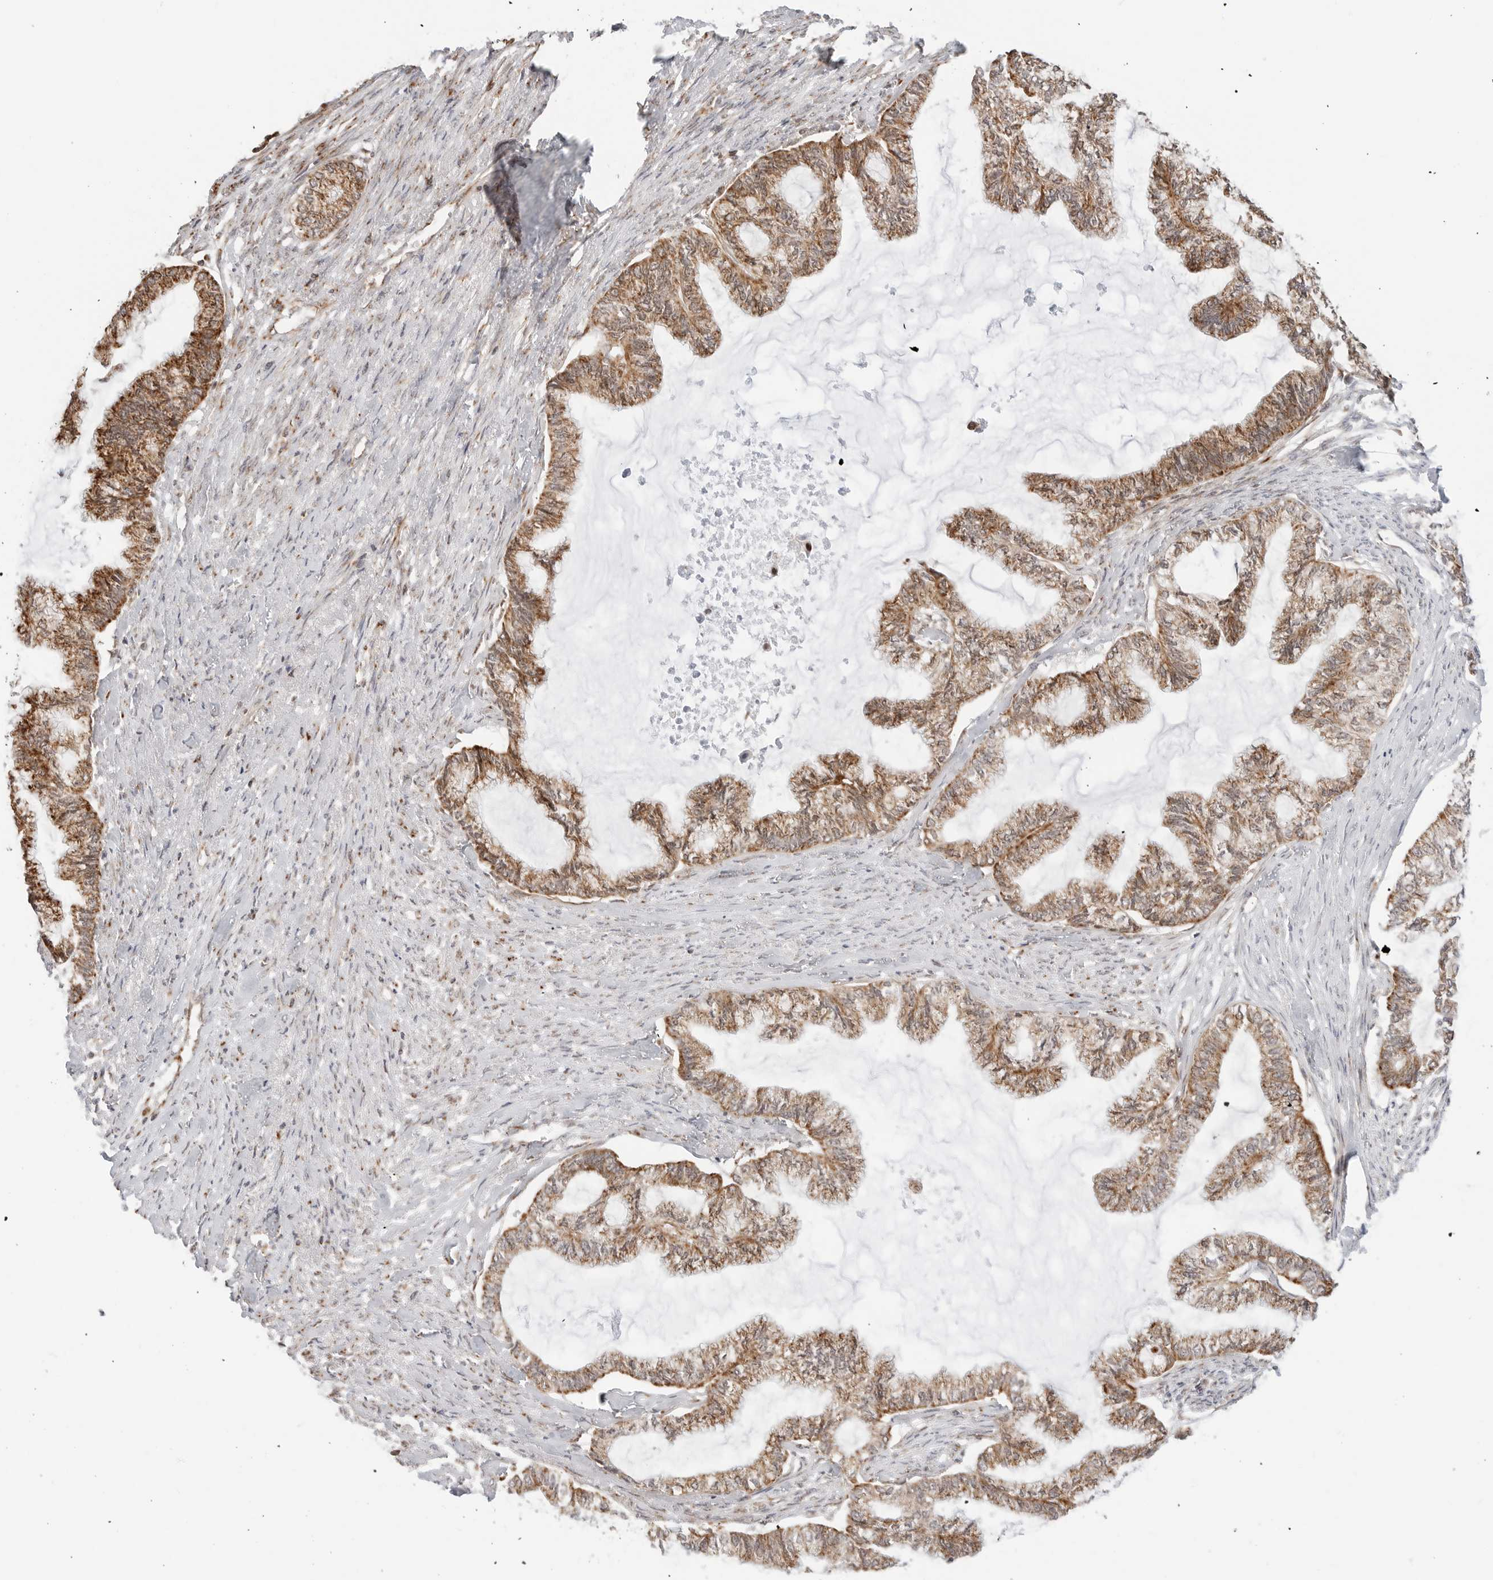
{"staining": {"intensity": "strong", "quantity": "25%-75%", "location": "cytoplasmic/membranous"}, "tissue": "endometrial cancer", "cell_type": "Tumor cells", "image_type": "cancer", "snomed": [{"axis": "morphology", "description": "Adenocarcinoma, NOS"}, {"axis": "topography", "description": "Endometrium"}], "caption": "Adenocarcinoma (endometrial) tissue reveals strong cytoplasmic/membranous positivity in about 25%-75% of tumor cells, visualized by immunohistochemistry.", "gene": "POLR3GL", "patient": {"sex": "female", "age": 86}}